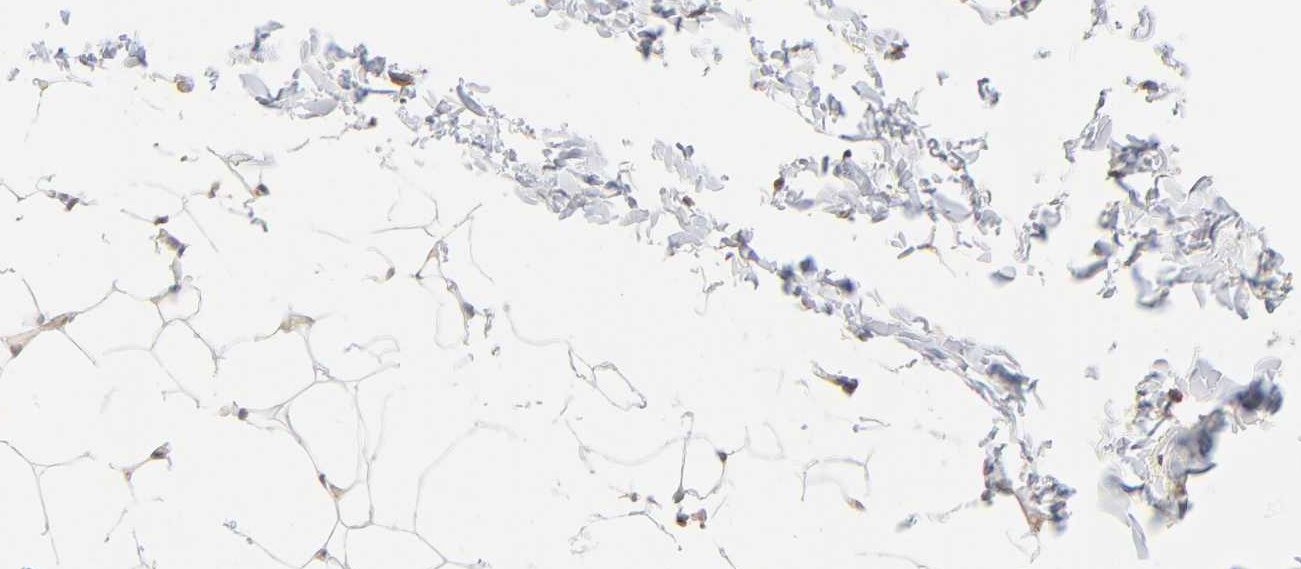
{"staining": {"intensity": "negative", "quantity": "none", "location": "none"}, "tissue": "adipose tissue", "cell_type": "Adipocytes", "image_type": "normal", "snomed": [{"axis": "morphology", "description": "Normal tissue, NOS"}, {"axis": "topography", "description": "Soft tissue"}], "caption": "Image shows no significant protein expression in adipocytes of unremarkable adipose tissue. (Brightfield microscopy of DAB immunohistochemistry at high magnification).", "gene": "ABCD4", "patient": {"sex": "male", "age": 26}}